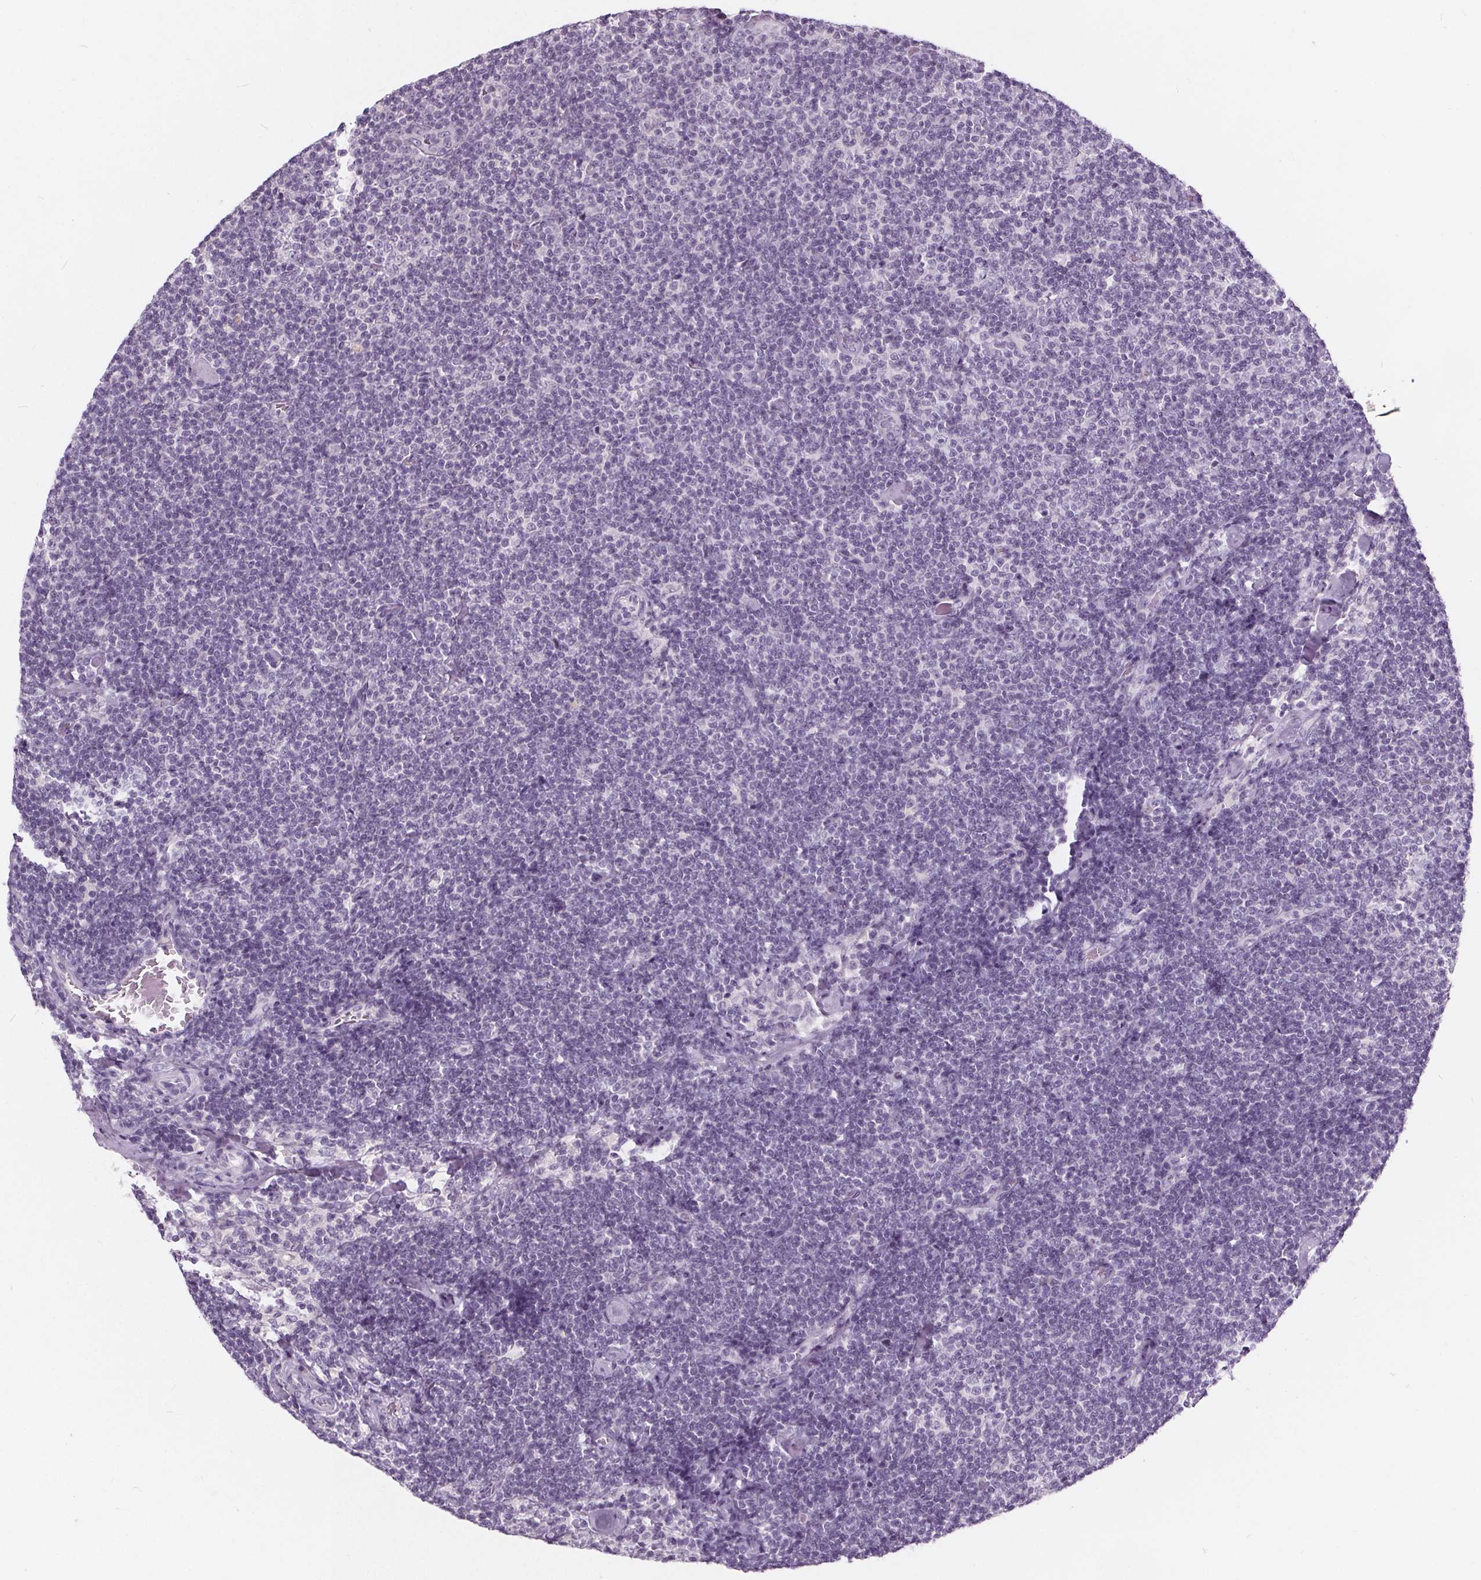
{"staining": {"intensity": "negative", "quantity": "none", "location": "none"}, "tissue": "lymphoma", "cell_type": "Tumor cells", "image_type": "cancer", "snomed": [{"axis": "morphology", "description": "Malignant lymphoma, non-Hodgkin's type, Low grade"}, {"axis": "topography", "description": "Lymph node"}], "caption": "A high-resolution photomicrograph shows immunohistochemistry staining of malignant lymphoma, non-Hodgkin's type (low-grade), which exhibits no significant staining in tumor cells.", "gene": "PLA2G2E", "patient": {"sex": "male", "age": 81}}